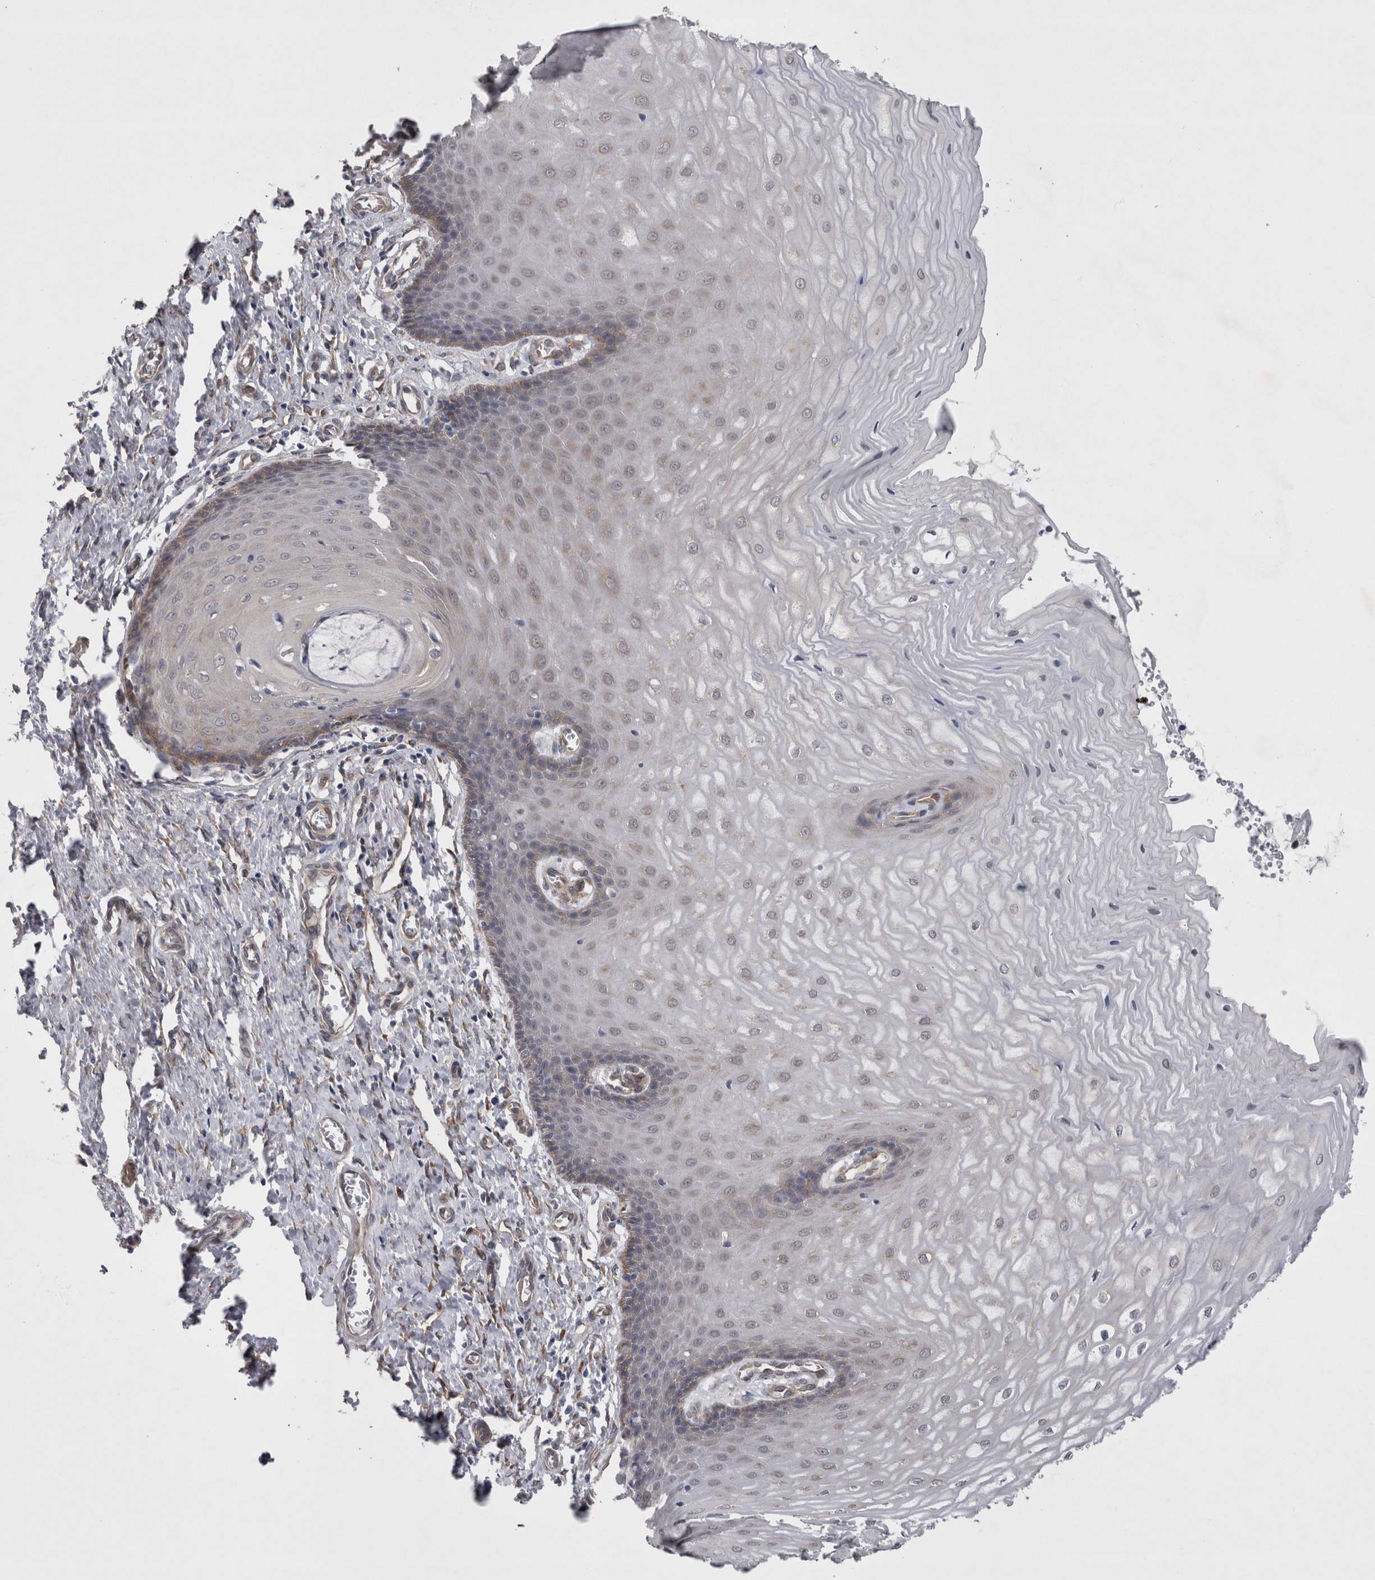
{"staining": {"intensity": "weak", "quantity": "<25%", "location": "cytoplasmic/membranous"}, "tissue": "cervix", "cell_type": "Glandular cells", "image_type": "normal", "snomed": [{"axis": "morphology", "description": "Normal tissue, NOS"}, {"axis": "topography", "description": "Cervix"}], "caption": "Human cervix stained for a protein using IHC shows no expression in glandular cells.", "gene": "DDX6", "patient": {"sex": "female", "age": 55}}